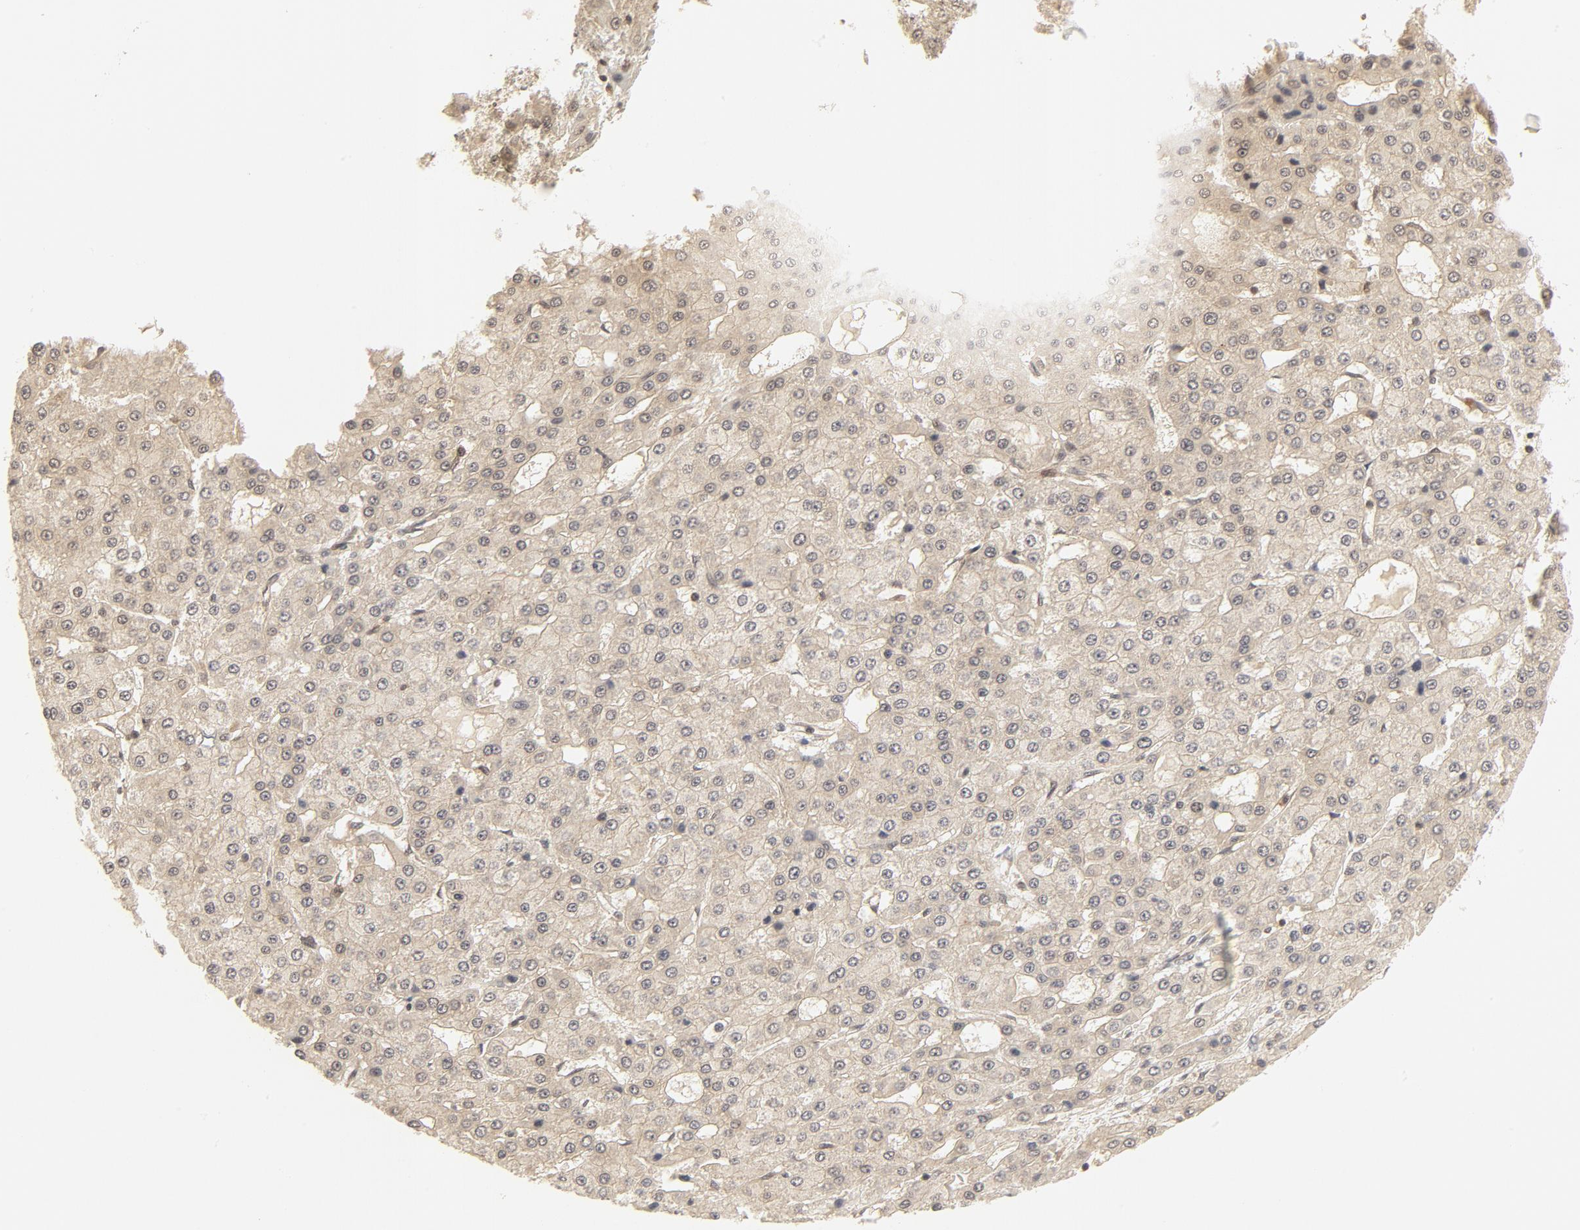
{"staining": {"intensity": "weak", "quantity": ">75%", "location": "cytoplasmic/membranous"}, "tissue": "liver cancer", "cell_type": "Tumor cells", "image_type": "cancer", "snomed": [{"axis": "morphology", "description": "Carcinoma, Hepatocellular, NOS"}, {"axis": "topography", "description": "Liver"}], "caption": "A low amount of weak cytoplasmic/membranous staining is seen in approximately >75% of tumor cells in liver cancer tissue. Ihc stains the protein in brown and the nuclei are stained blue.", "gene": "NEDD8", "patient": {"sex": "male", "age": 47}}